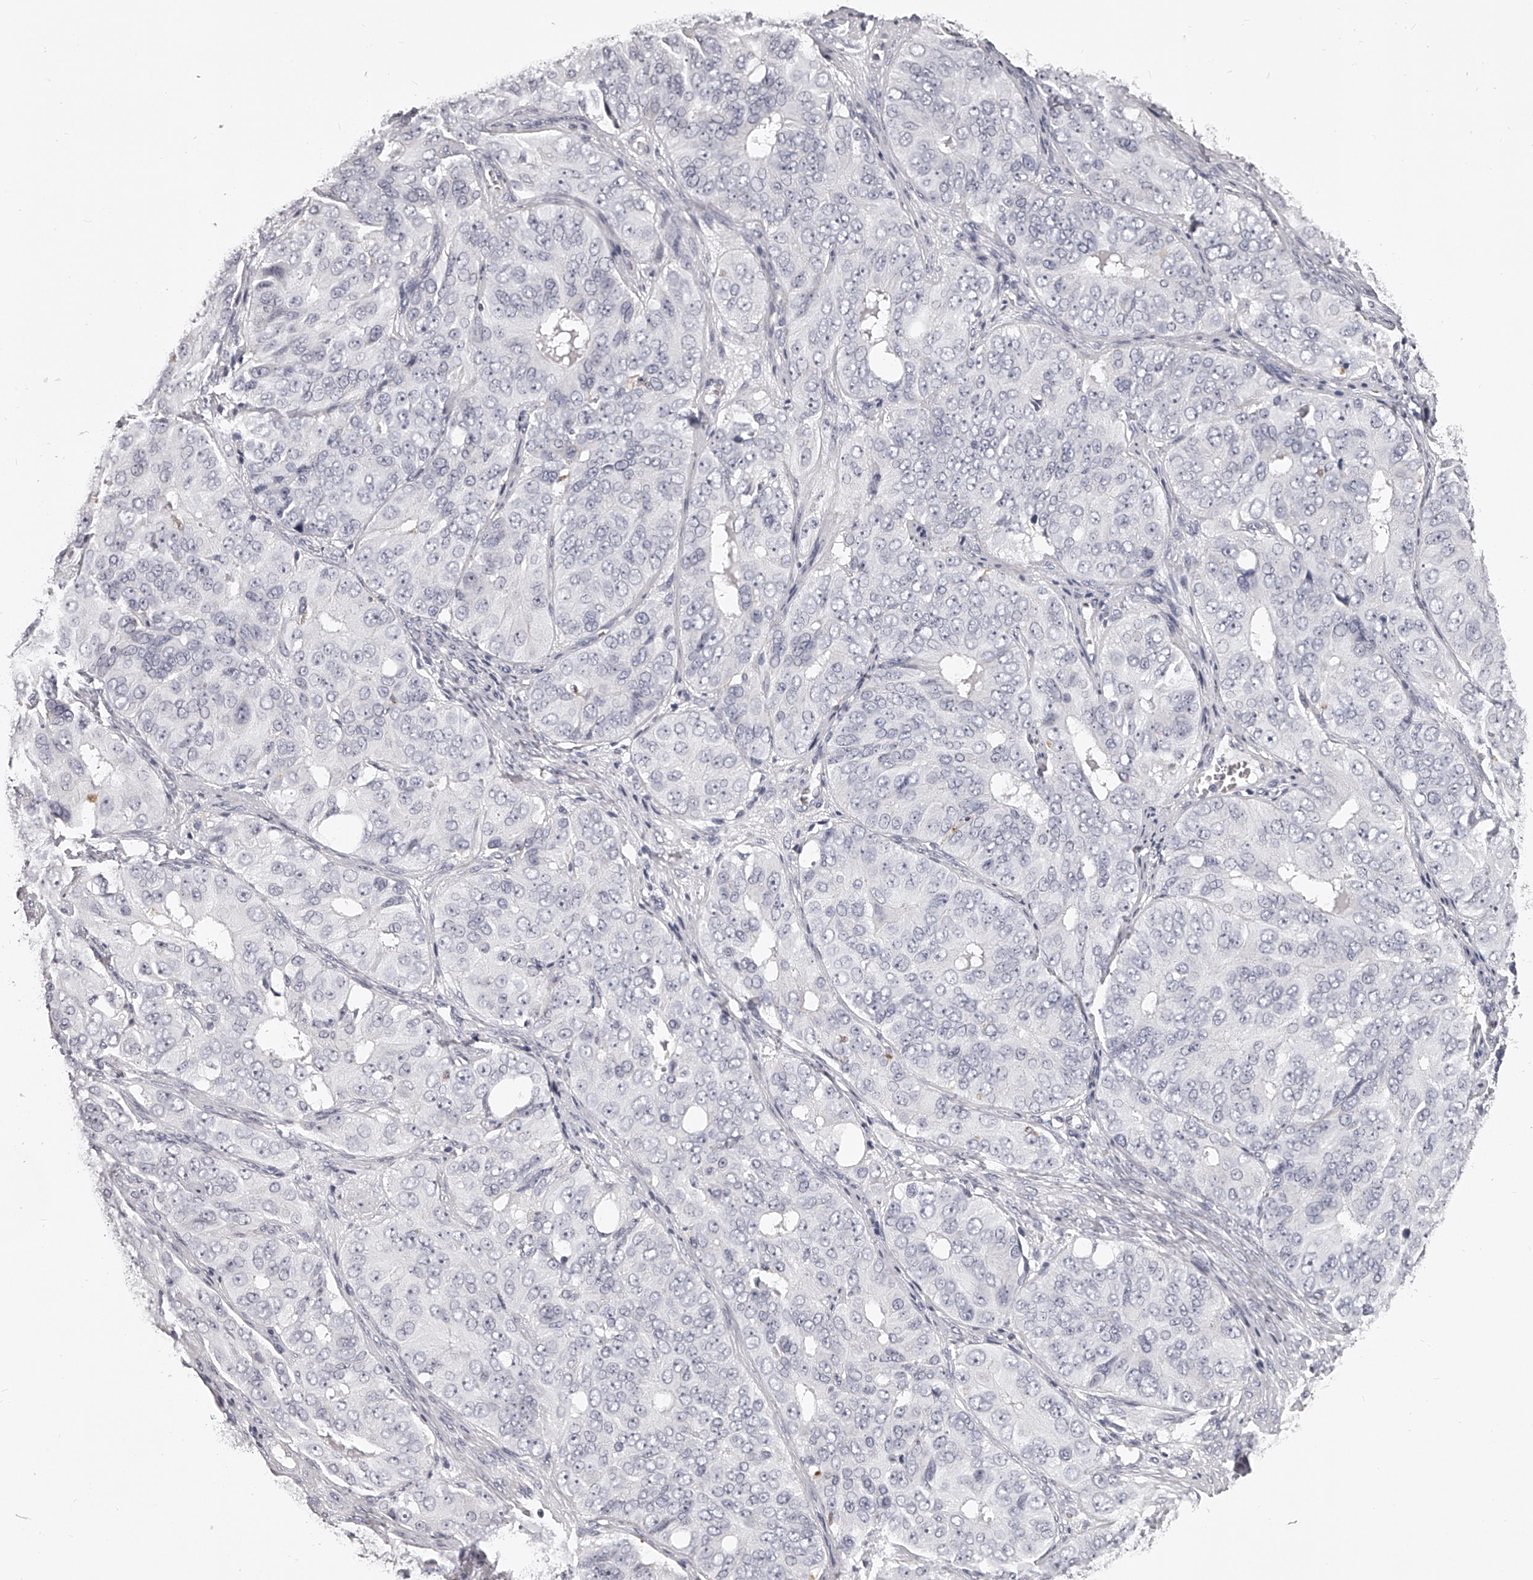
{"staining": {"intensity": "negative", "quantity": "none", "location": "none"}, "tissue": "ovarian cancer", "cell_type": "Tumor cells", "image_type": "cancer", "snomed": [{"axis": "morphology", "description": "Carcinoma, endometroid"}, {"axis": "topography", "description": "Ovary"}], "caption": "This is an IHC image of ovarian endometroid carcinoma. There is no expression in tumor cells.", "gene": "DMRT1", "patient": {"sex": "female", "age": 51}}